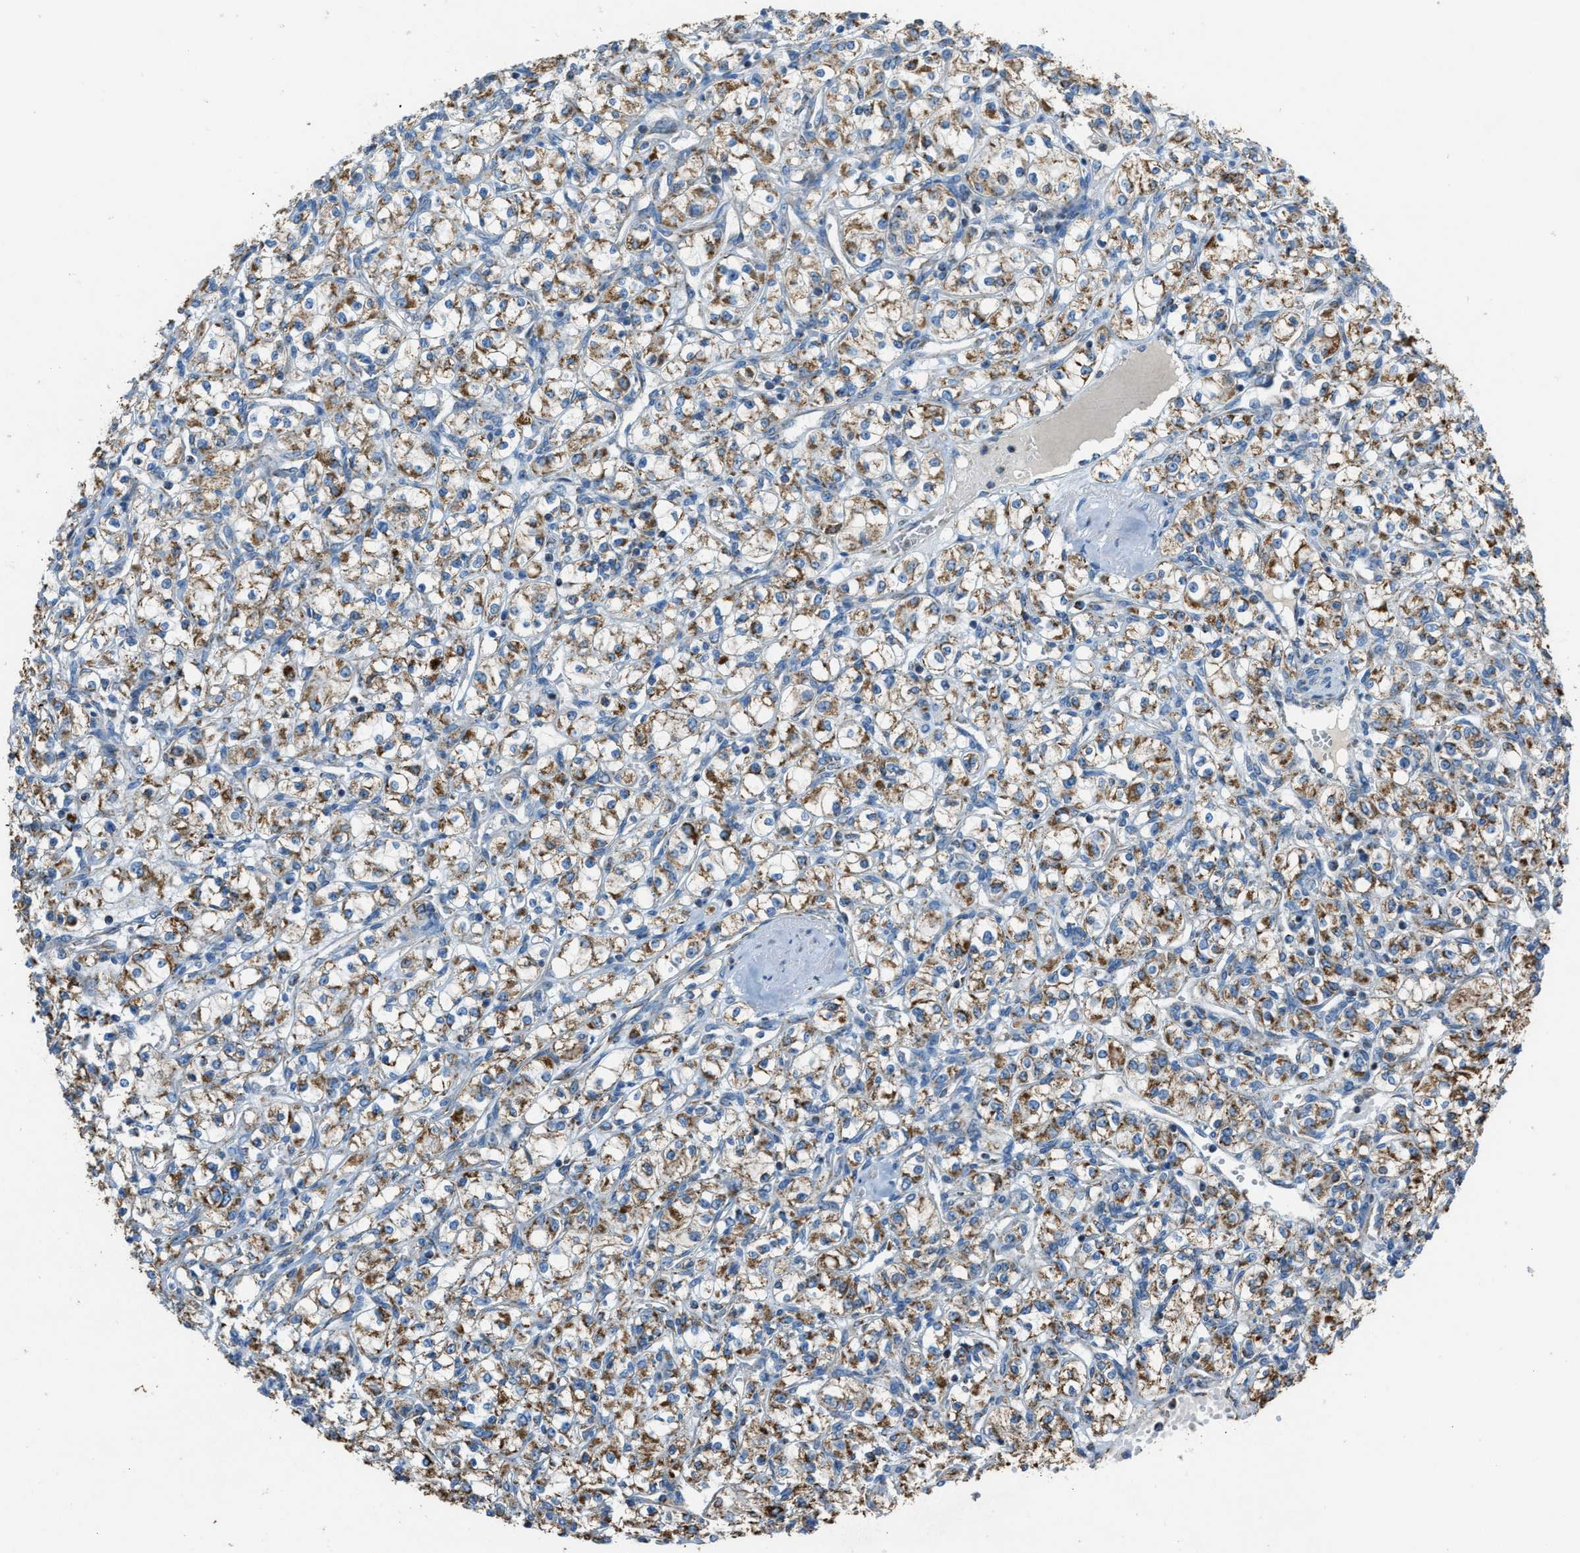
{"staining": {"intensity": "moderate", "quantity": ">75%", "location": "cytoplasmic/membranous"}, "tissue": "renal cancer", "cell_type": "Tumor cells", "image_type": "cancer", "snomed": [{"axis": "morphology", "description": "Adenocarcinoma, NOS"}, {"axis": "topography", "description": "Kidney"}], "caption": "Approximately >75% of tumor cells in human renal cancer (adenocarcinoma) exhibit moderate cytoplasmic/membranous protein expression as visualized by brown immunohistochemical staining.", "gene": "SLC25A11", "patient": {"sex": "male", "age": 77}}